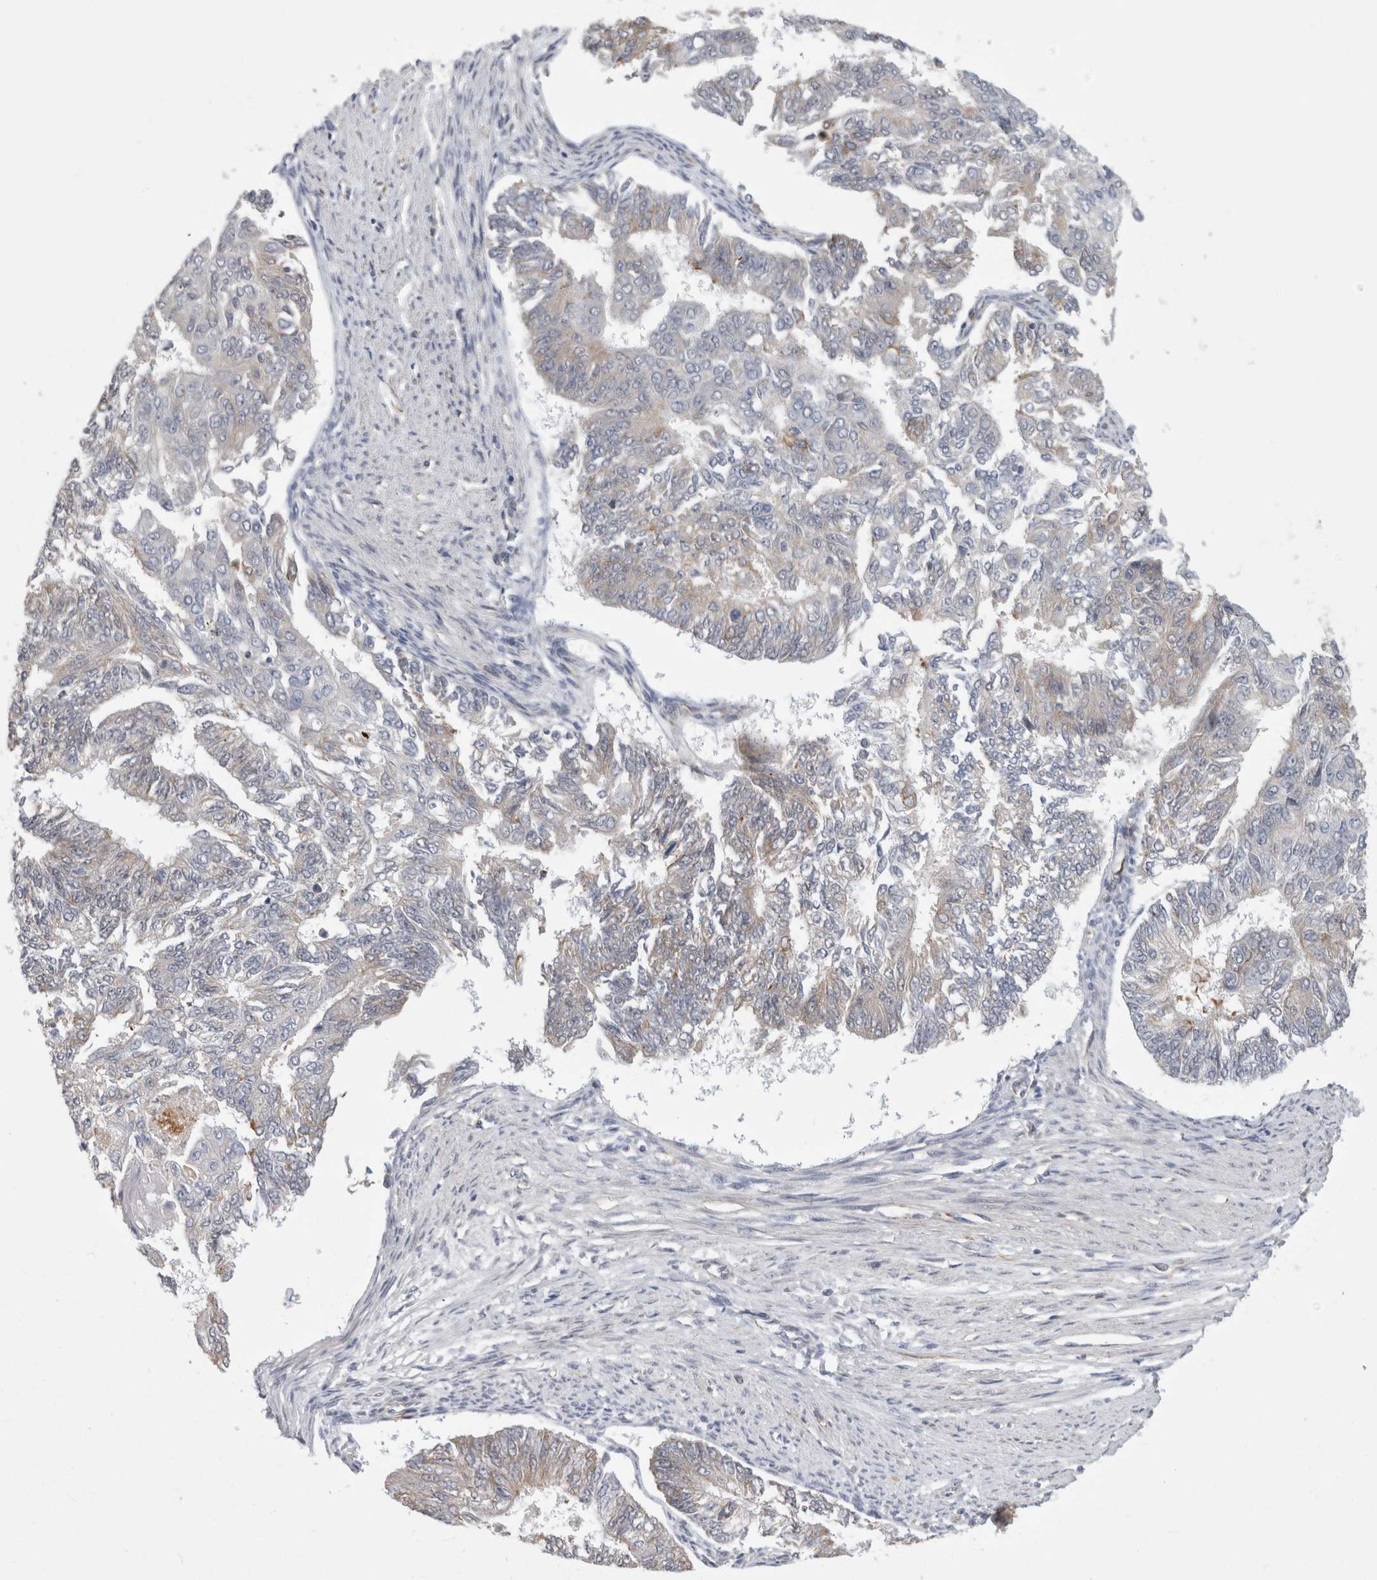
{"staining": {"intensity": "weak", "quantity": "<25%", "location": "cytoplasmic/membranous"}, "tissue": "endometrial cancer", "cell_type": "Tumor cells", "image_type": "cancer", "snomed": [{"axis": "morphology", "description": "Adenocarcinoma, NOS"}, {"axis": "topography", "description": "Endometrium"}], "caption": "The immunohistochemistry (IHC) image has no significant staining in tumor cells of endometrial adenocarcinoma tissue.", "gene": "FAM83H", "patient": {"sex": "female", "age": 32}}